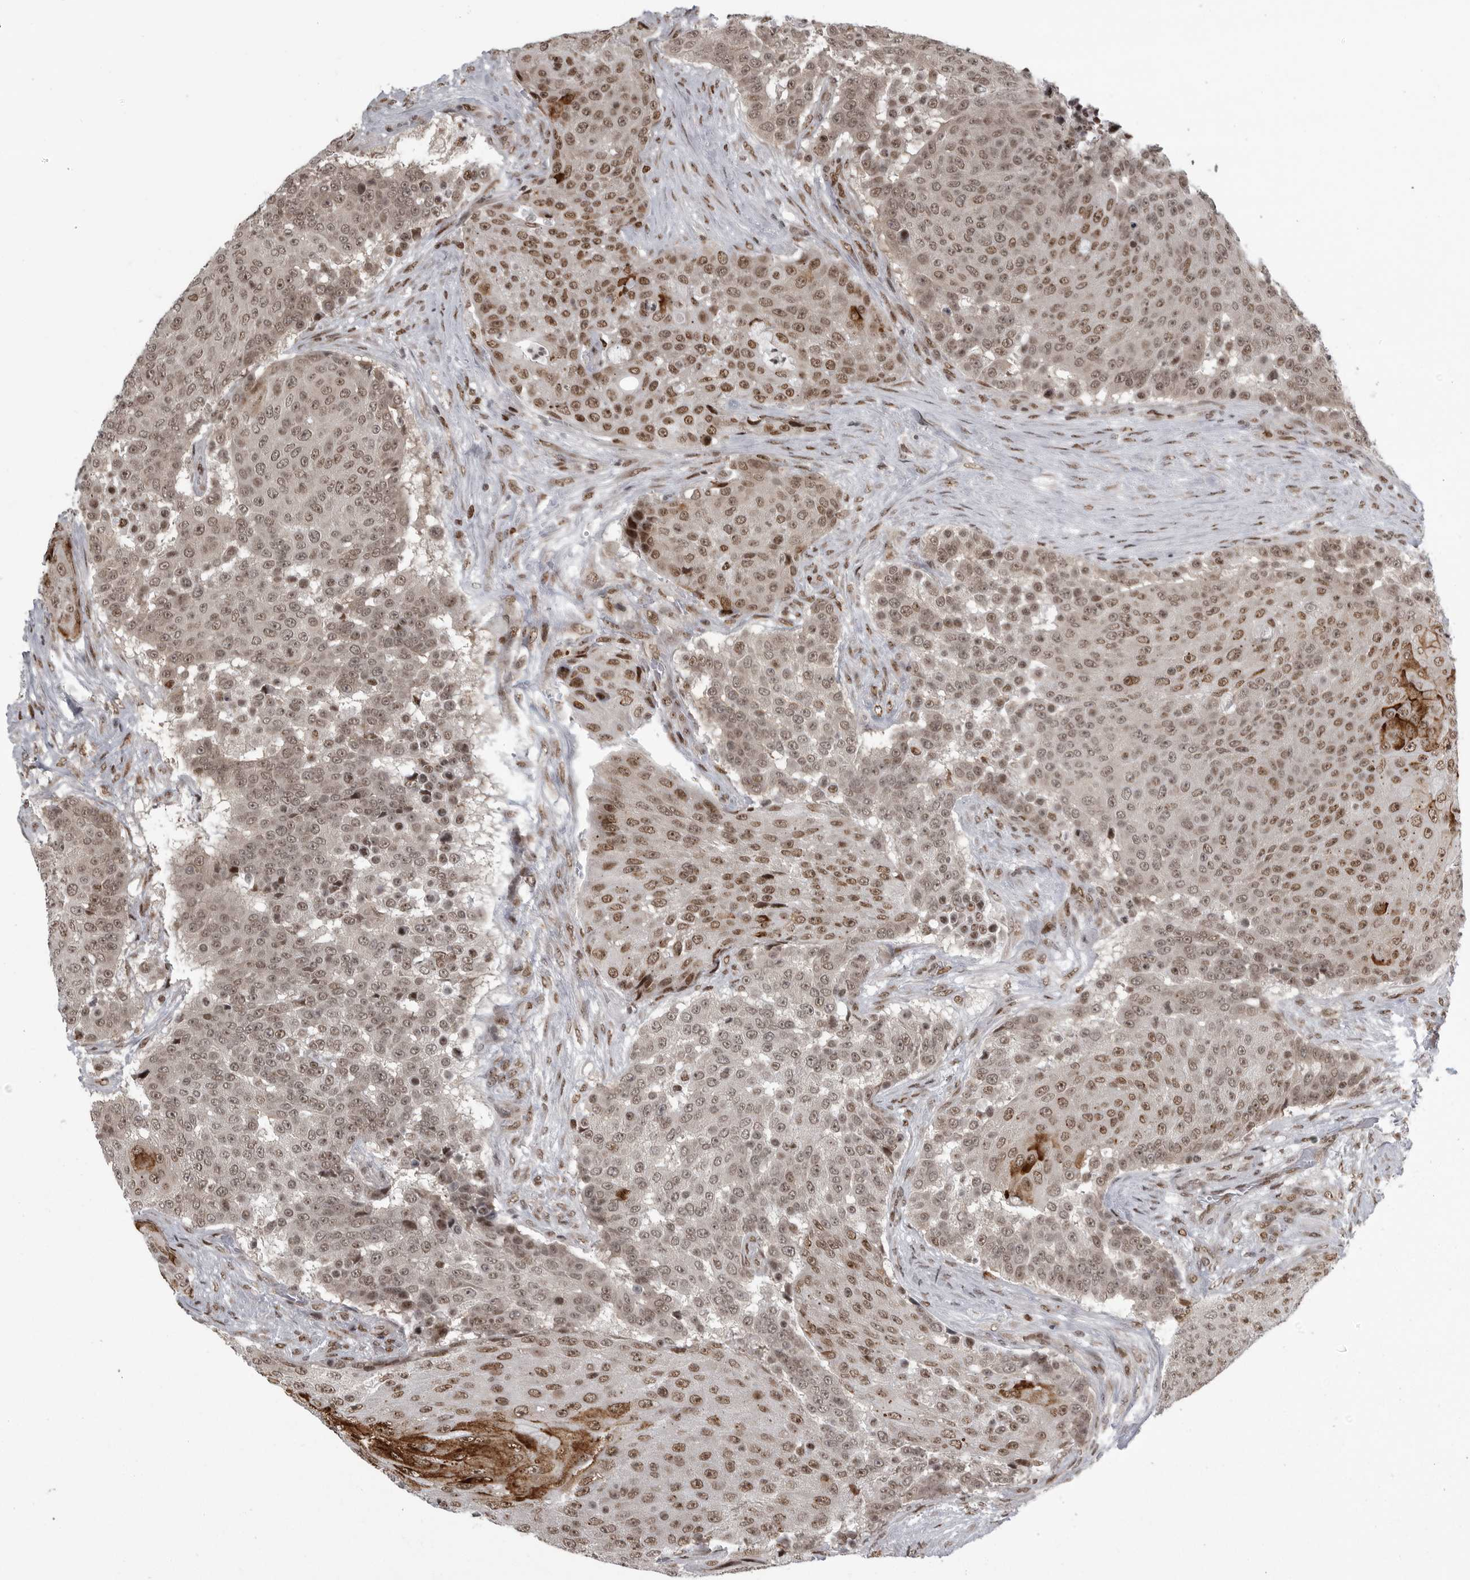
{"staining": {"intensity": "moderate", "quantity": ">75%", "location": "nuclear"}, "tissue": "urothelial cancer", "cell_type": "Tumor cells", "image_type": "cancer", "snomed": [{"axis": "morphology", "description": "Urothelial carcinoma, High grade"}, {"axis": "topography", "description": "Urinary bladder"}], "caption": "Human urothelial cancer stained with a brown dye shows moderate nuclear positive expression in about >75% of tumor cells.", "gene": "YAF2", "patient": {"sex": "female", "age": 63}}